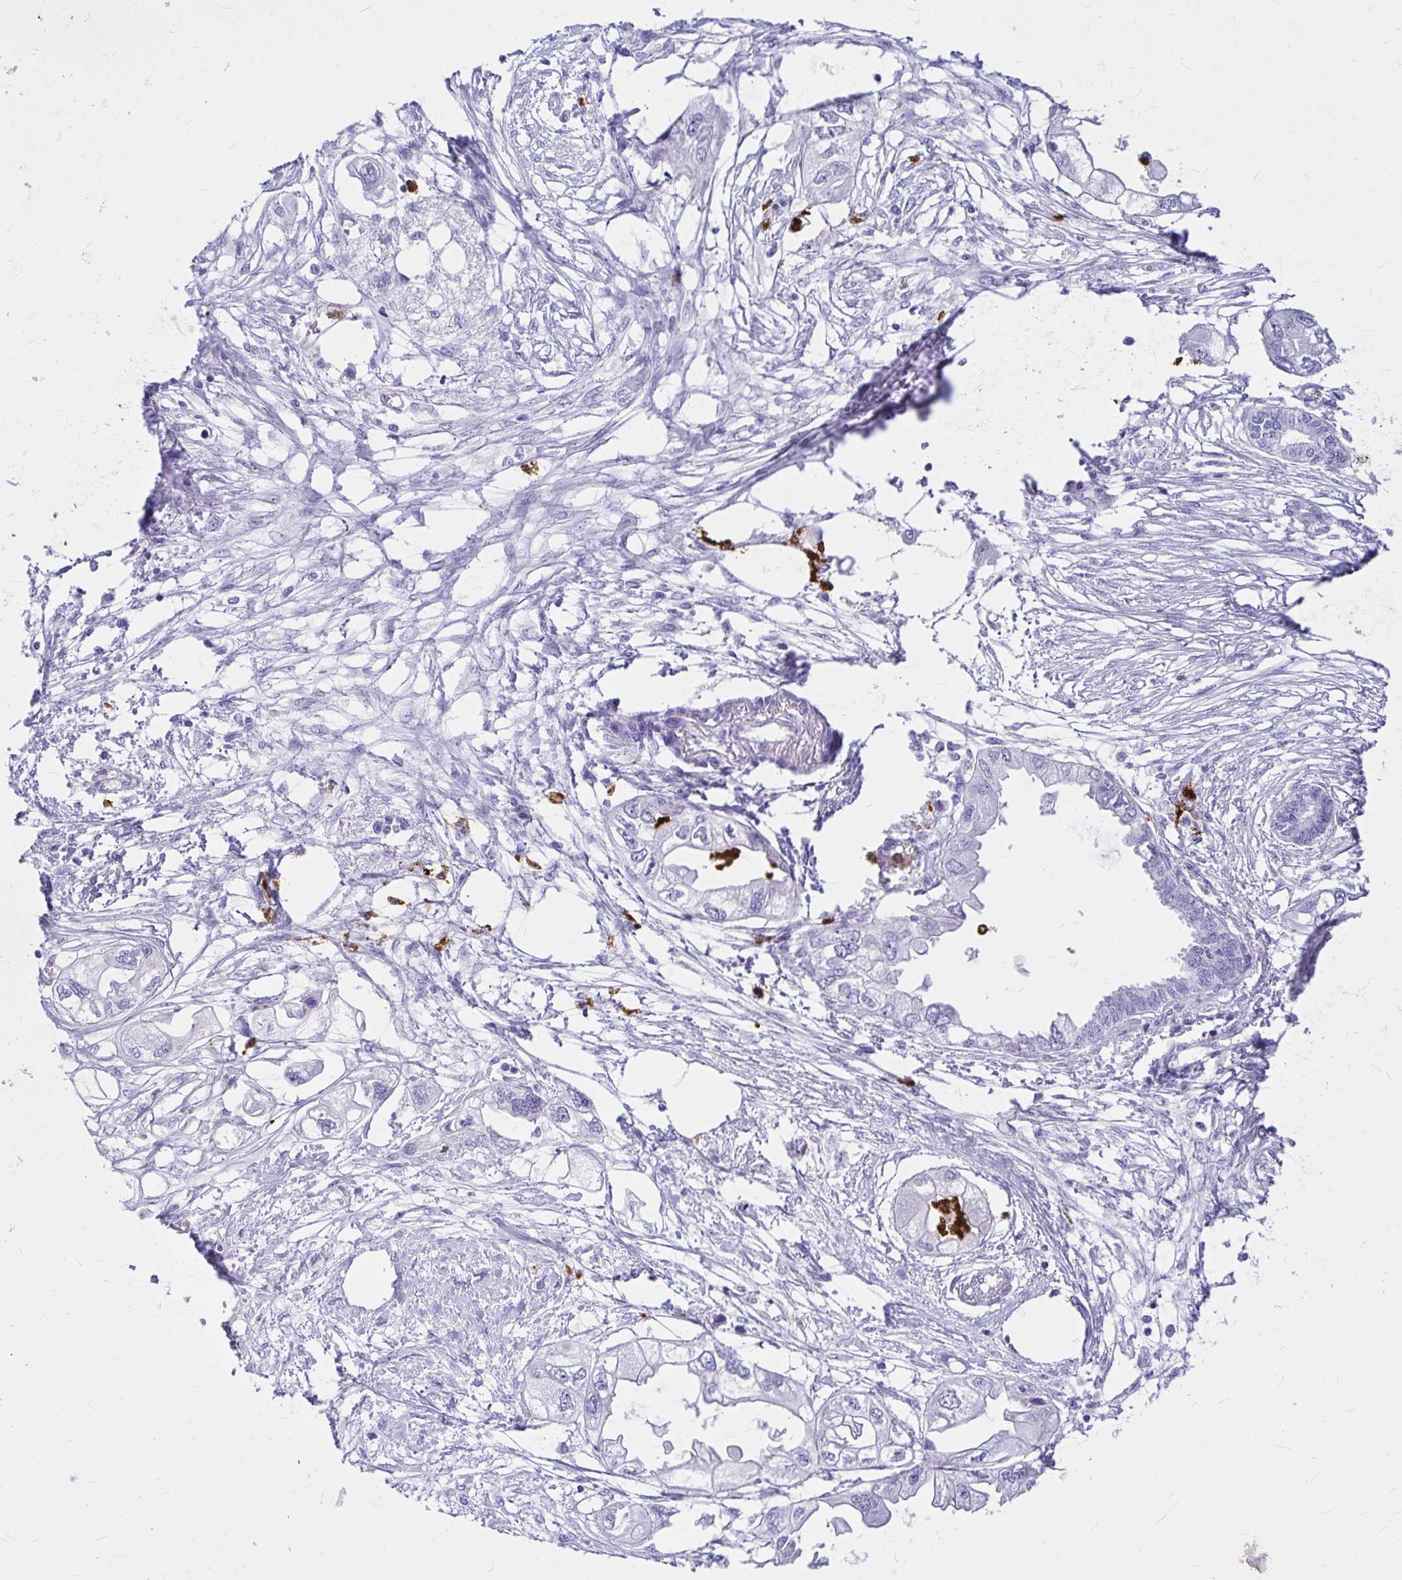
{"staining": {"intensity": "negative", "quantity": "none", "location": "none"}, "tissue": "endometrial cancer", "cell_type": "Tumor cells", "image_type": "cancer", "snomed": [{"axis": "morphology", "description": "Adenocarcinoma, NOS"}, {"axis": "morphology", "description": "Adenocarcinoma, metastatic, NOS"}, {"axis": "topography", "description": "Adipose tissue"}, {"axis": "topography", "description": "Endometrium"}], "caption": "This is a micrograph of immunohistochemistry (IHC) staining of endometrial cancer (adenocarcinoma), which shows no staining in tumor cells.", "gene": "CLEC1B", "patient": {"sex": "female", "age": 67}}